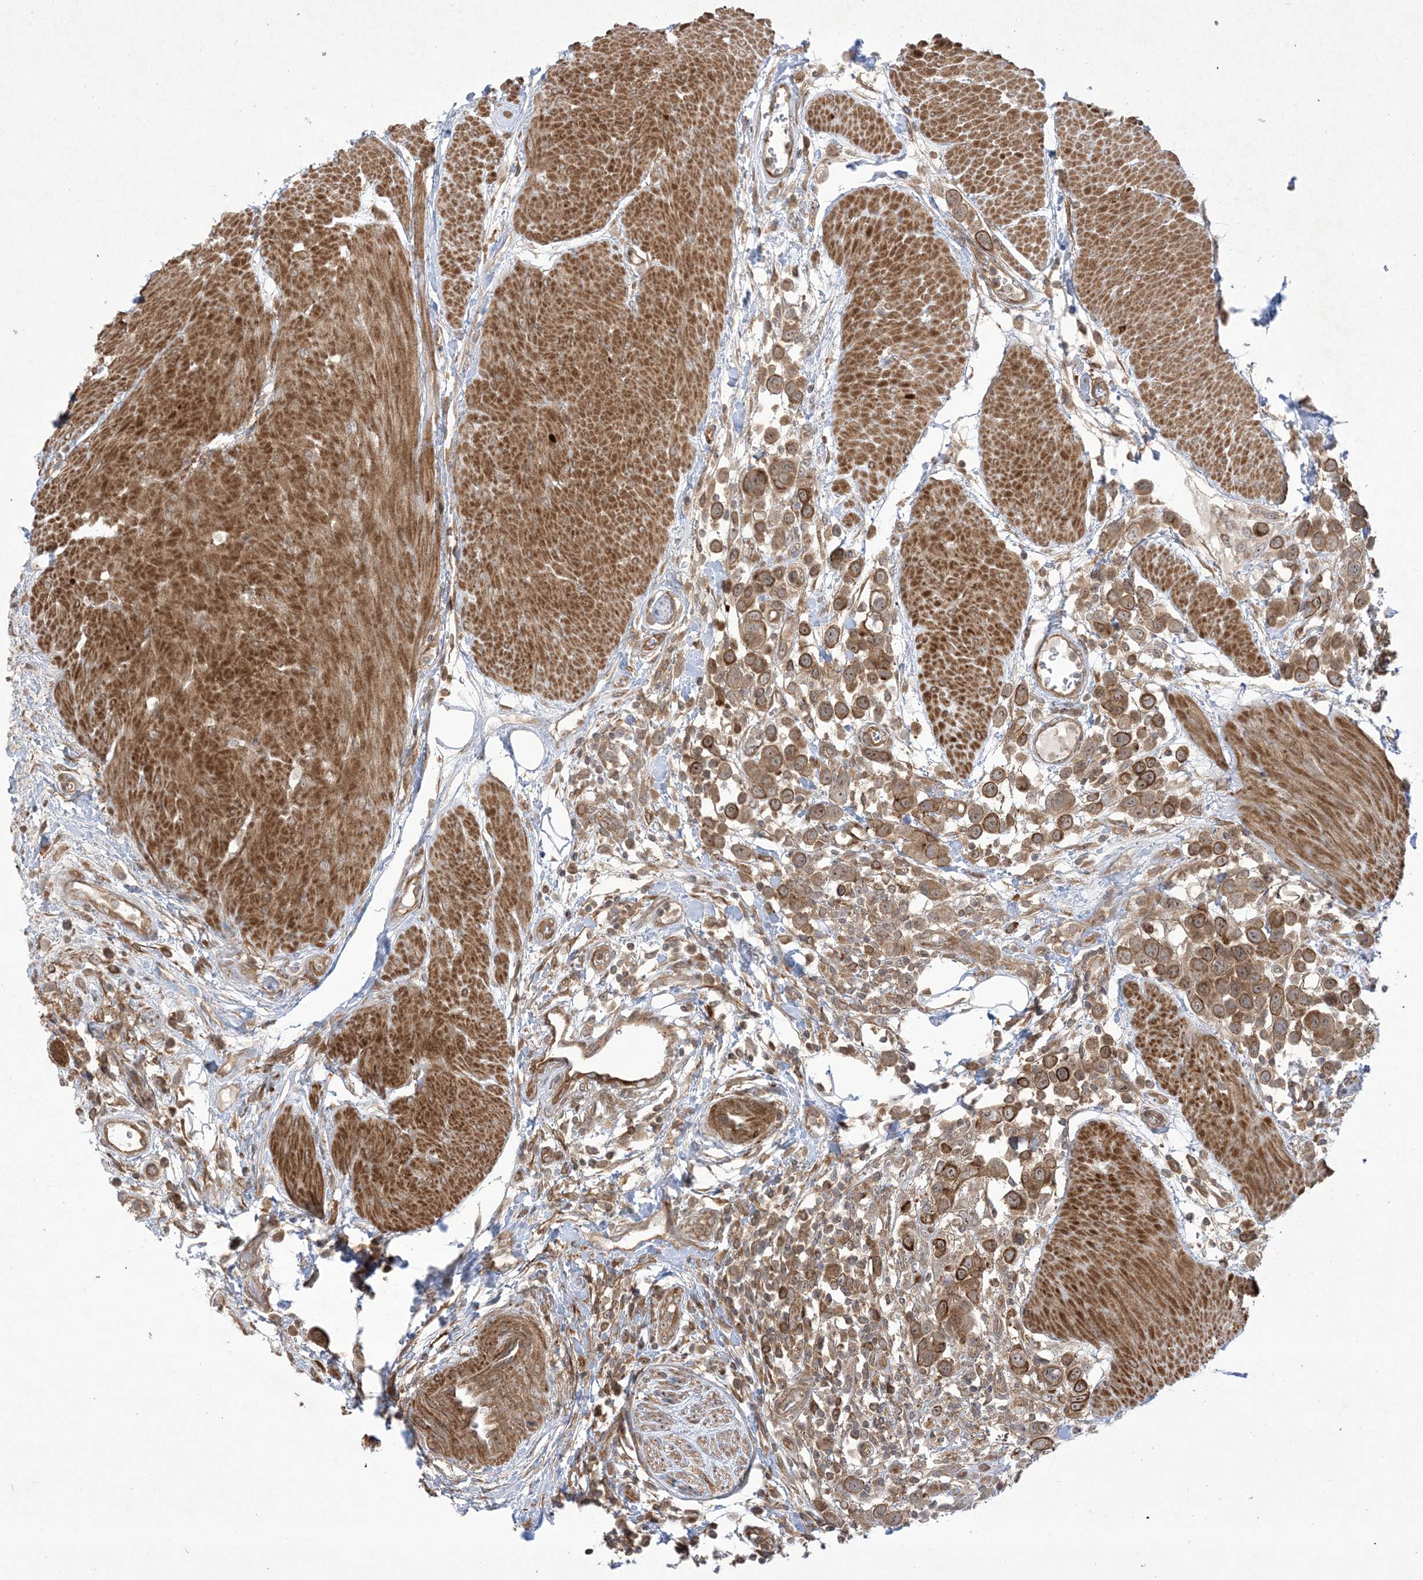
{"staining": {"intensity": "strong", "quantity": ">75%", "location": "cytoplasmic/membranous,nuclear"}, "tissue": "urothelial cancer", "cell_type": "Tumor cells", "image_type": "cancer", "snomed": [{"axis": "morphology", "description": "Urothelial carcinoma, High grade"}, {"axis": "topography", "description": "Urinary bladder"}], "caption": "The micrograph exhibits staining of urothelial carcinoma (high-grade), revealing strong cytoplasmic/membranous and nuclear protein staining (brown color) within tumor cells.", "gene": "SOGA3", "patient": {"sex": "male", "age": 50}}